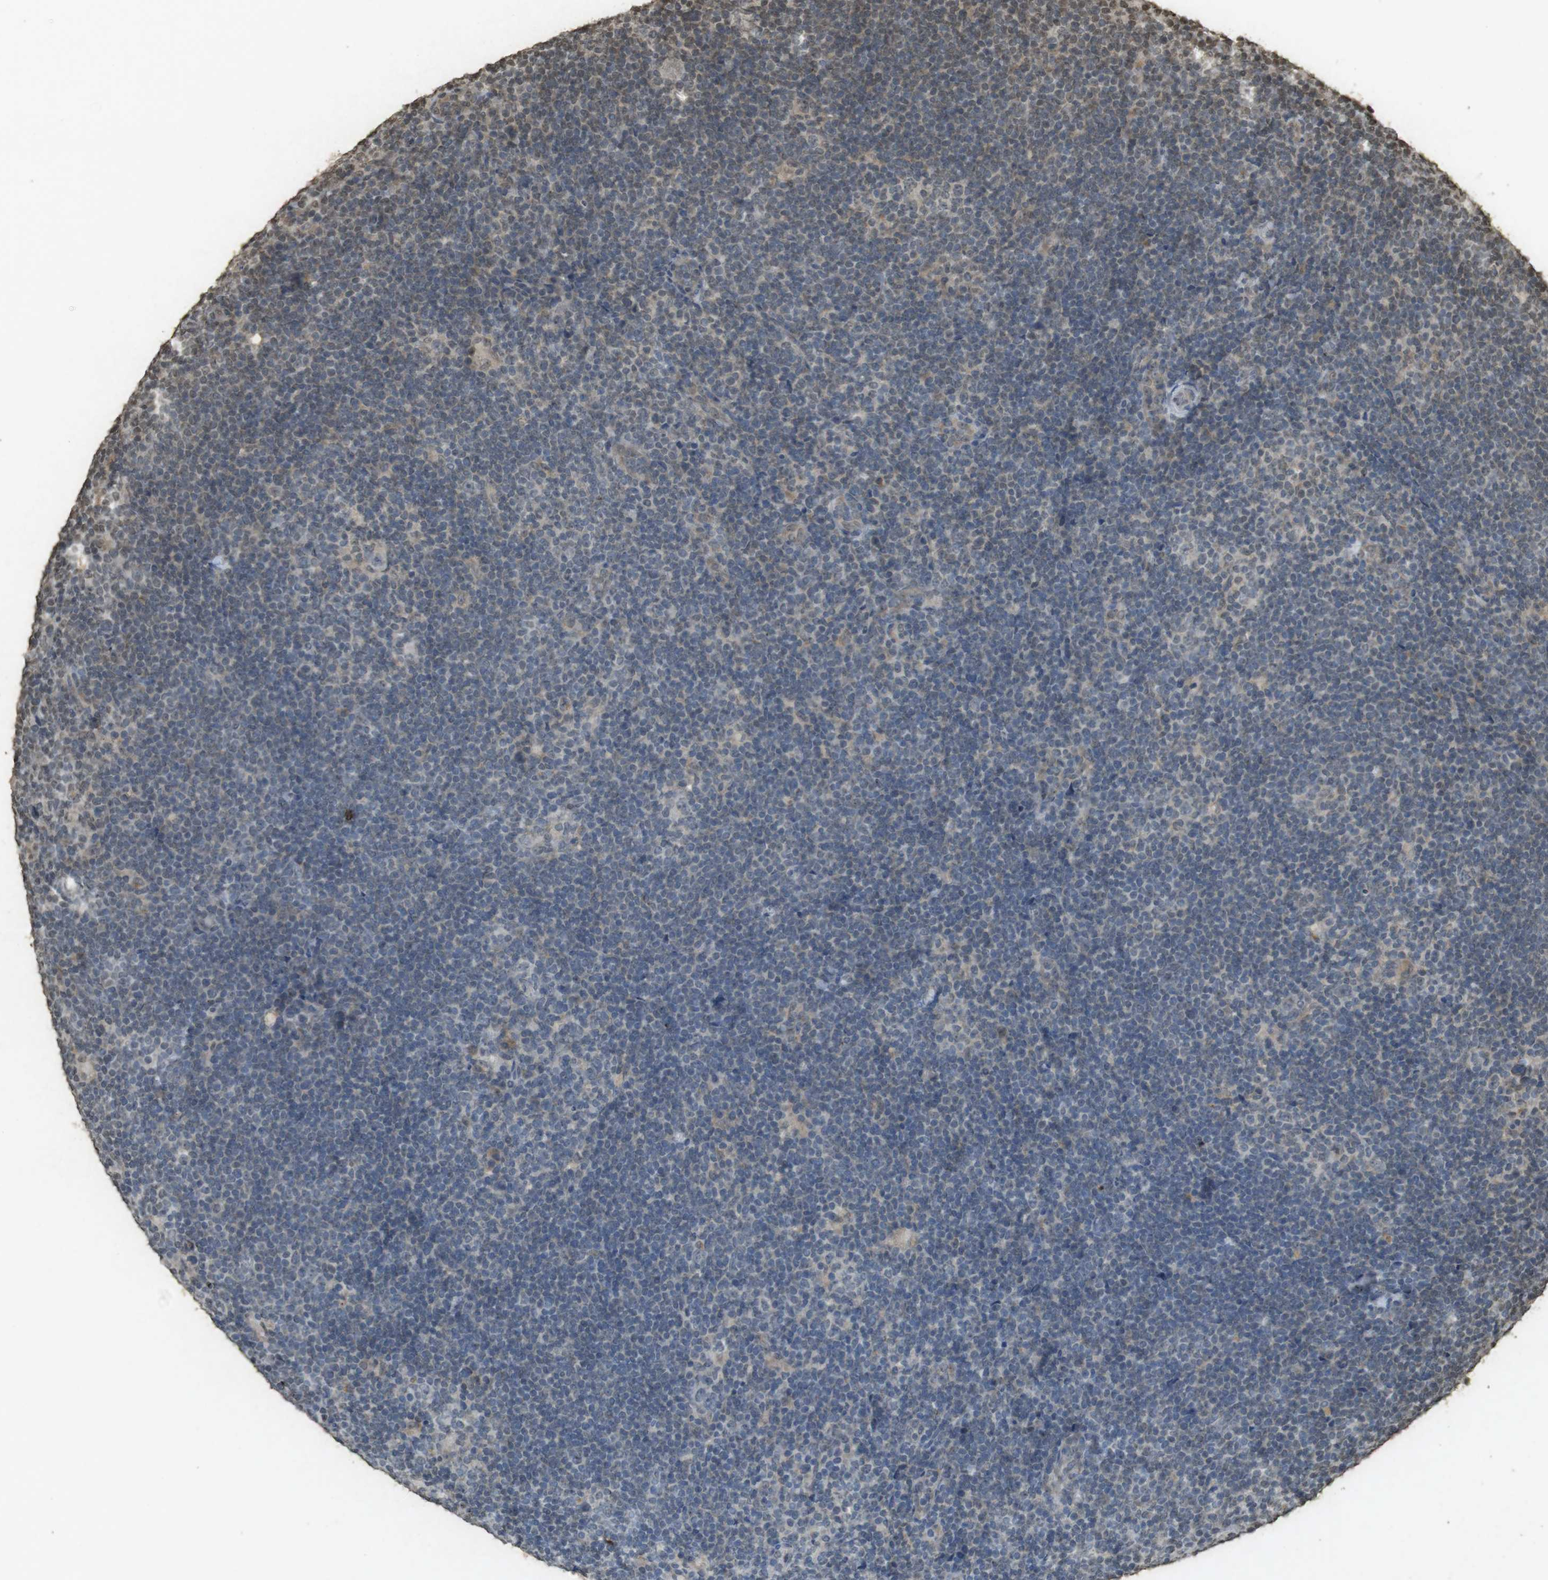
{"staining": {"intensity": "weak", "quantity": "<25%", "location": "nuclear"}, "tissue": "lymphoma", "cell_type": "Tumor cells", "image_type": "cancer", "snomed": [{"axis": "morphology", "description": "Hodgkin's disease, NOS"}, {"axis": "topography", "description": "Lymph node"}], "caption": "A micrograph of lymphoma stained for a protein displays no brown staining in tumor cells.", "gene": "ORC4", "patient": {"sex": "female", "age": 57}}